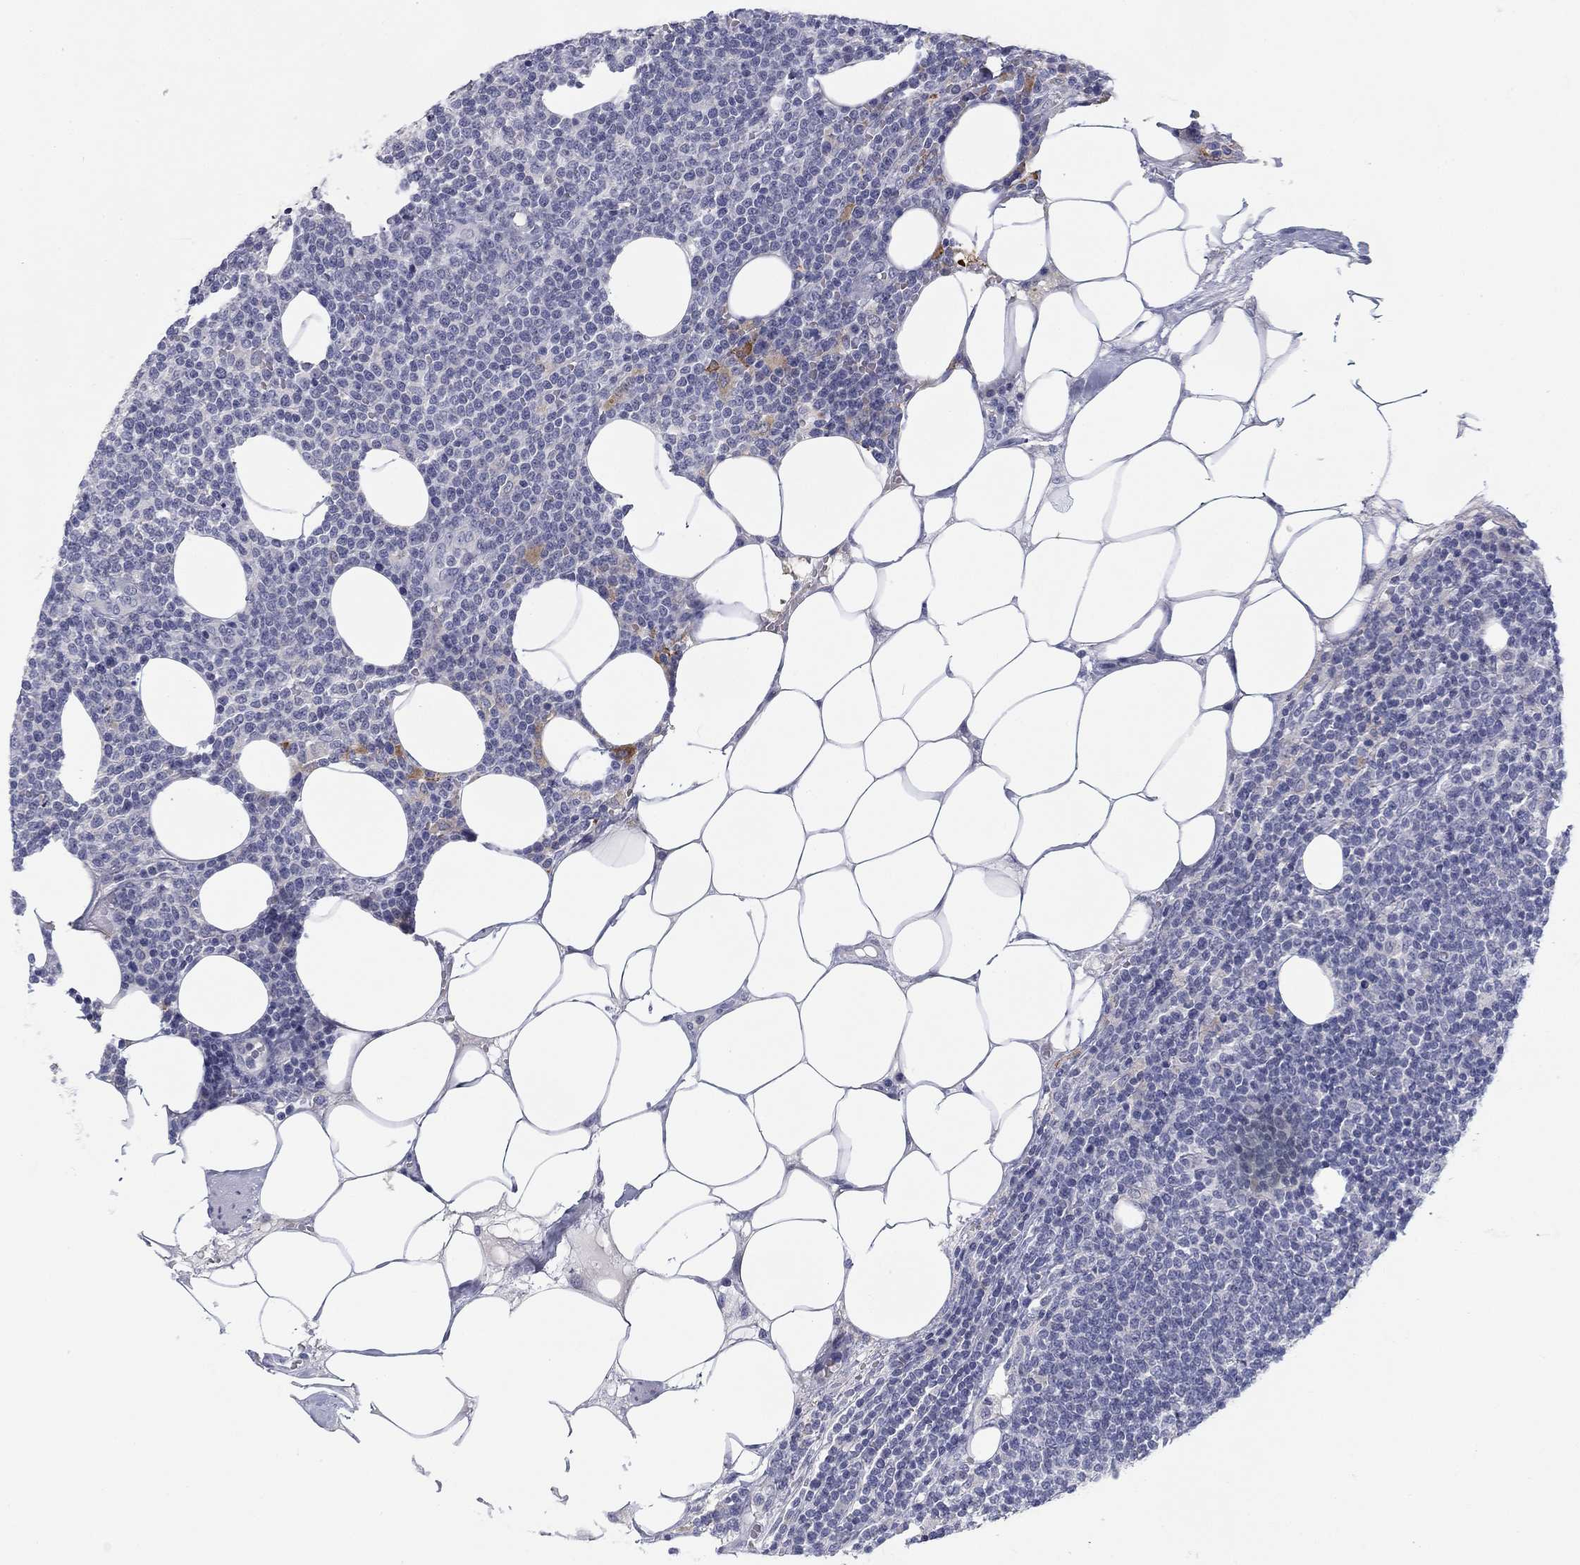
{"staining": {"intensity": "negative", "quantity": "none", "location": "none"}, "tissue": "lymphoma", "cell_type": "Tumor cells", "image_type": "cancer", "snomed": [{"axis": "morphology", "description": "Malignant lymphoma, non-Hodgkin's type, High grade"}, {"axis": "topography", "description": "Lymph node"}], "caption": "DAB immunohistochemical staining of human lymphoma displays no significant expression in tumor cells. (DAB immunohistochemistry with hematoxylin counter stain).", "gene": "CALB1", "patient": {"sex": "male", "age": 61}}